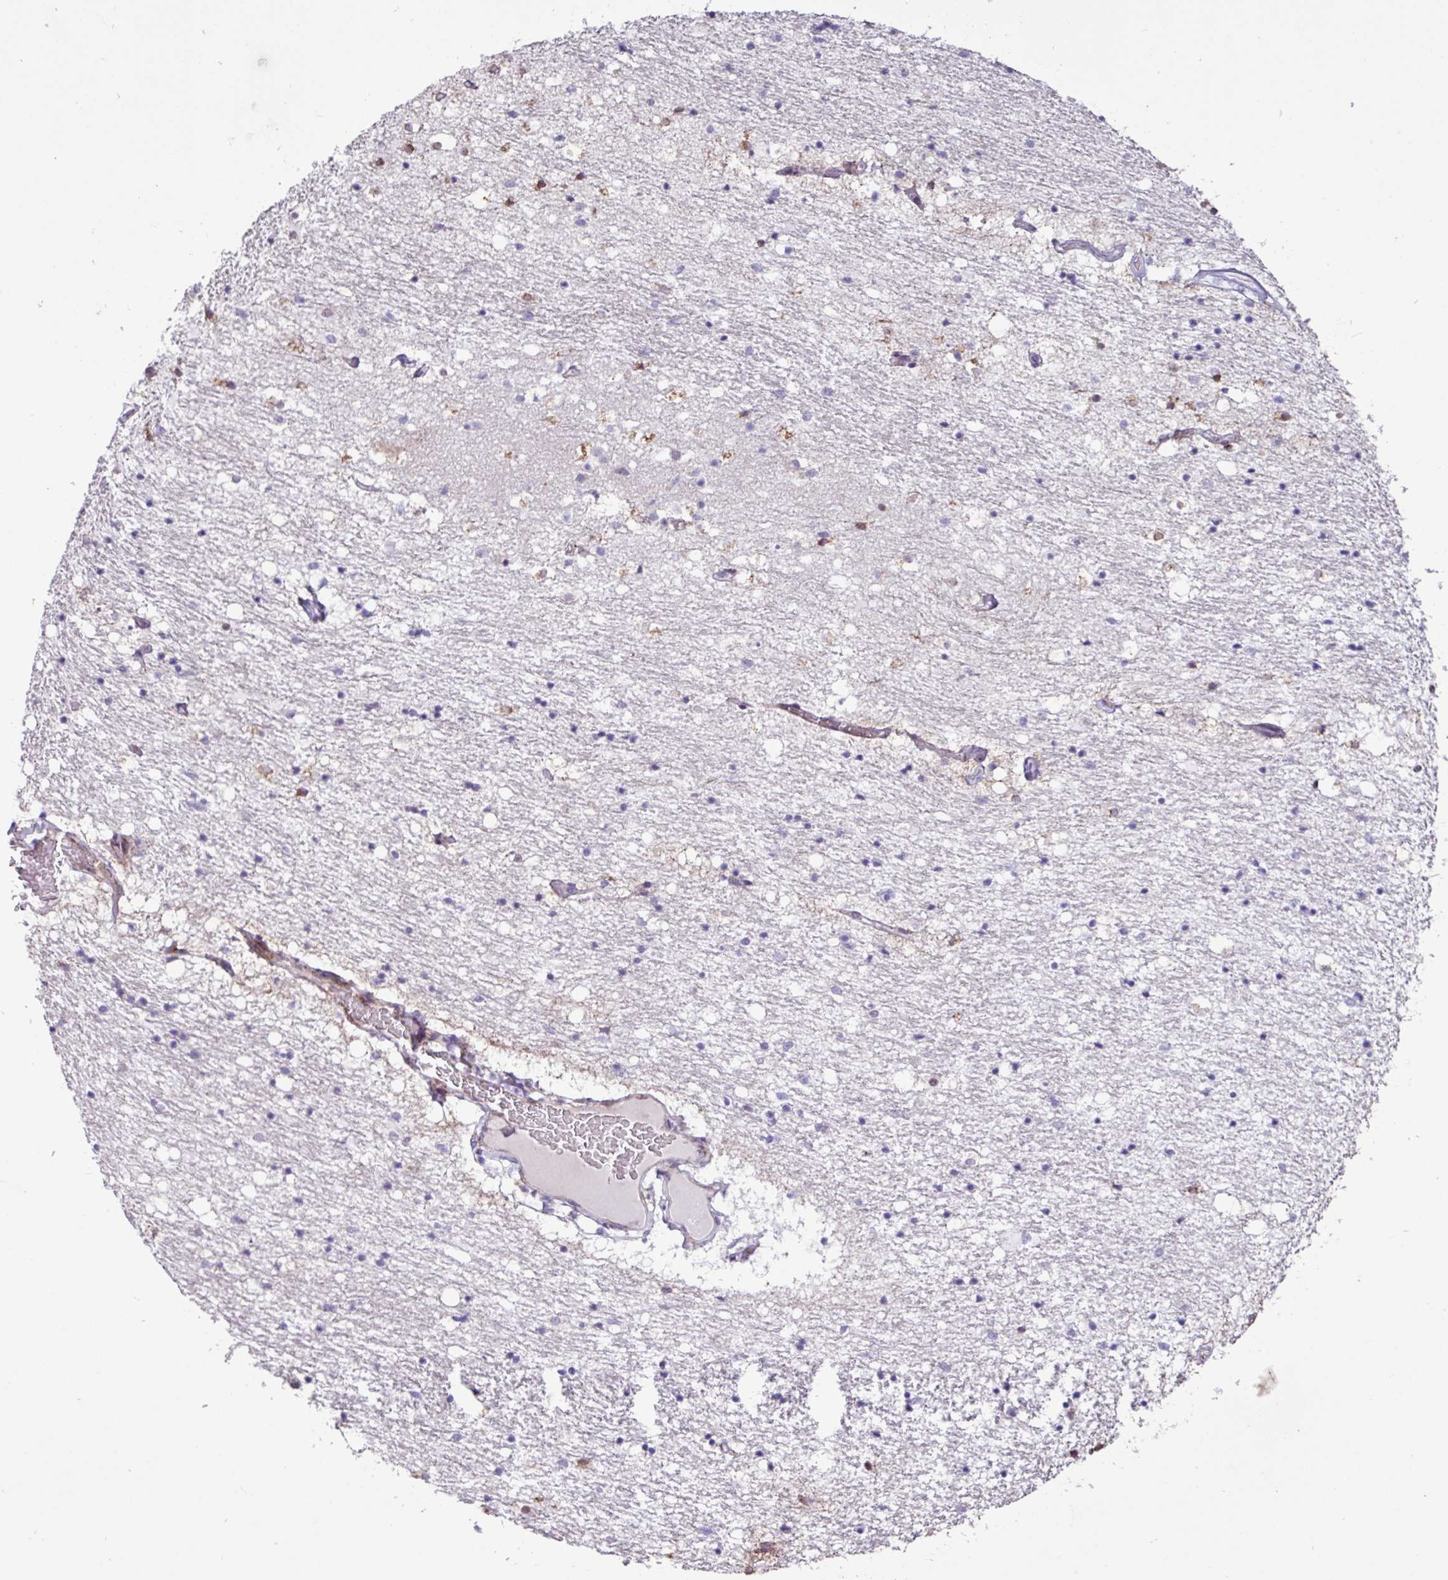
{"staining": {"intensity": "moderate", "quantity": "<25%", "location": "cytoplasmic/membranous"}, "tissue": "caudate", "cell_type": "Glial cells", "image_type": "normal", "snomed": [{"axis": "morphology", "description": "Normal tissue, NOS"}, {"axis": "topography", "description": "Lateral ventricle wall"}], "caption": "IHC histopathology image of normal caudate: human caudate stained using immunohistochemistry (IHC) reveals low levels of moderate protein expression localized specifically in the cytoplasmic/membranous of glial cells, appearing as a cytoplasmic/membranous brown color.", "gene": "PPP1R35", "patient": {"sex": "male", "age": 58}}